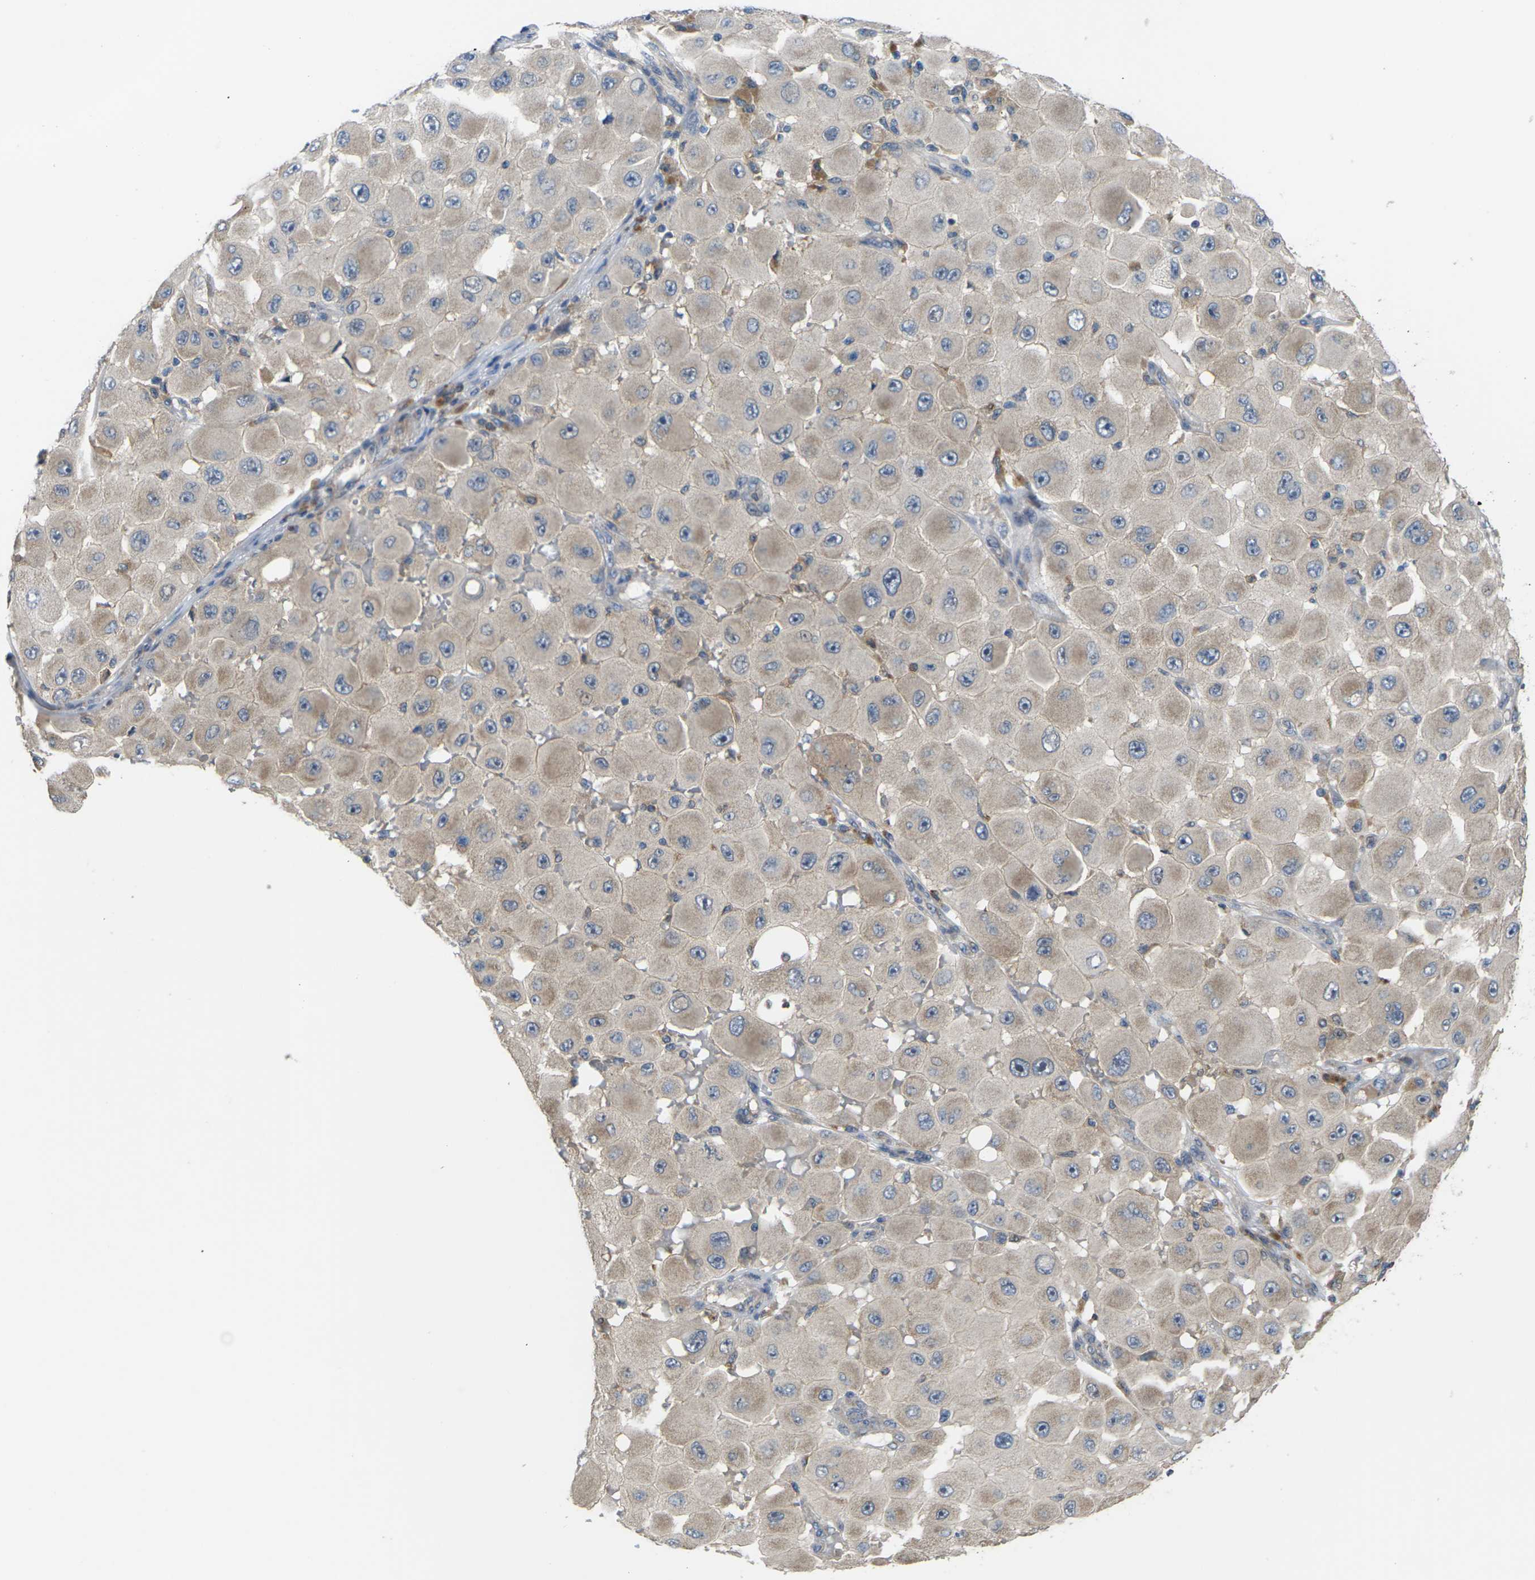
{"staining": {"intensity": "weak", "quantity": "25%-75%", "location": "cytoplasmic/membranous"}, "tissue": "melanoma", "cell_type": "Tumor cells", "image_type": "cancer", "snomed": [{"axis": "morphology", "description": "Malignant melanoma, NOS"}, {"axis": "topography", "description": "Skin"}], "caption": "Protein staining exhibits weak cytoplasmic/membranous staining in approximately 25%-75% of tumor cells in malignant melanoma.", "gene": "TIAM1", "patient": {"sex": "female", "age": 81}}